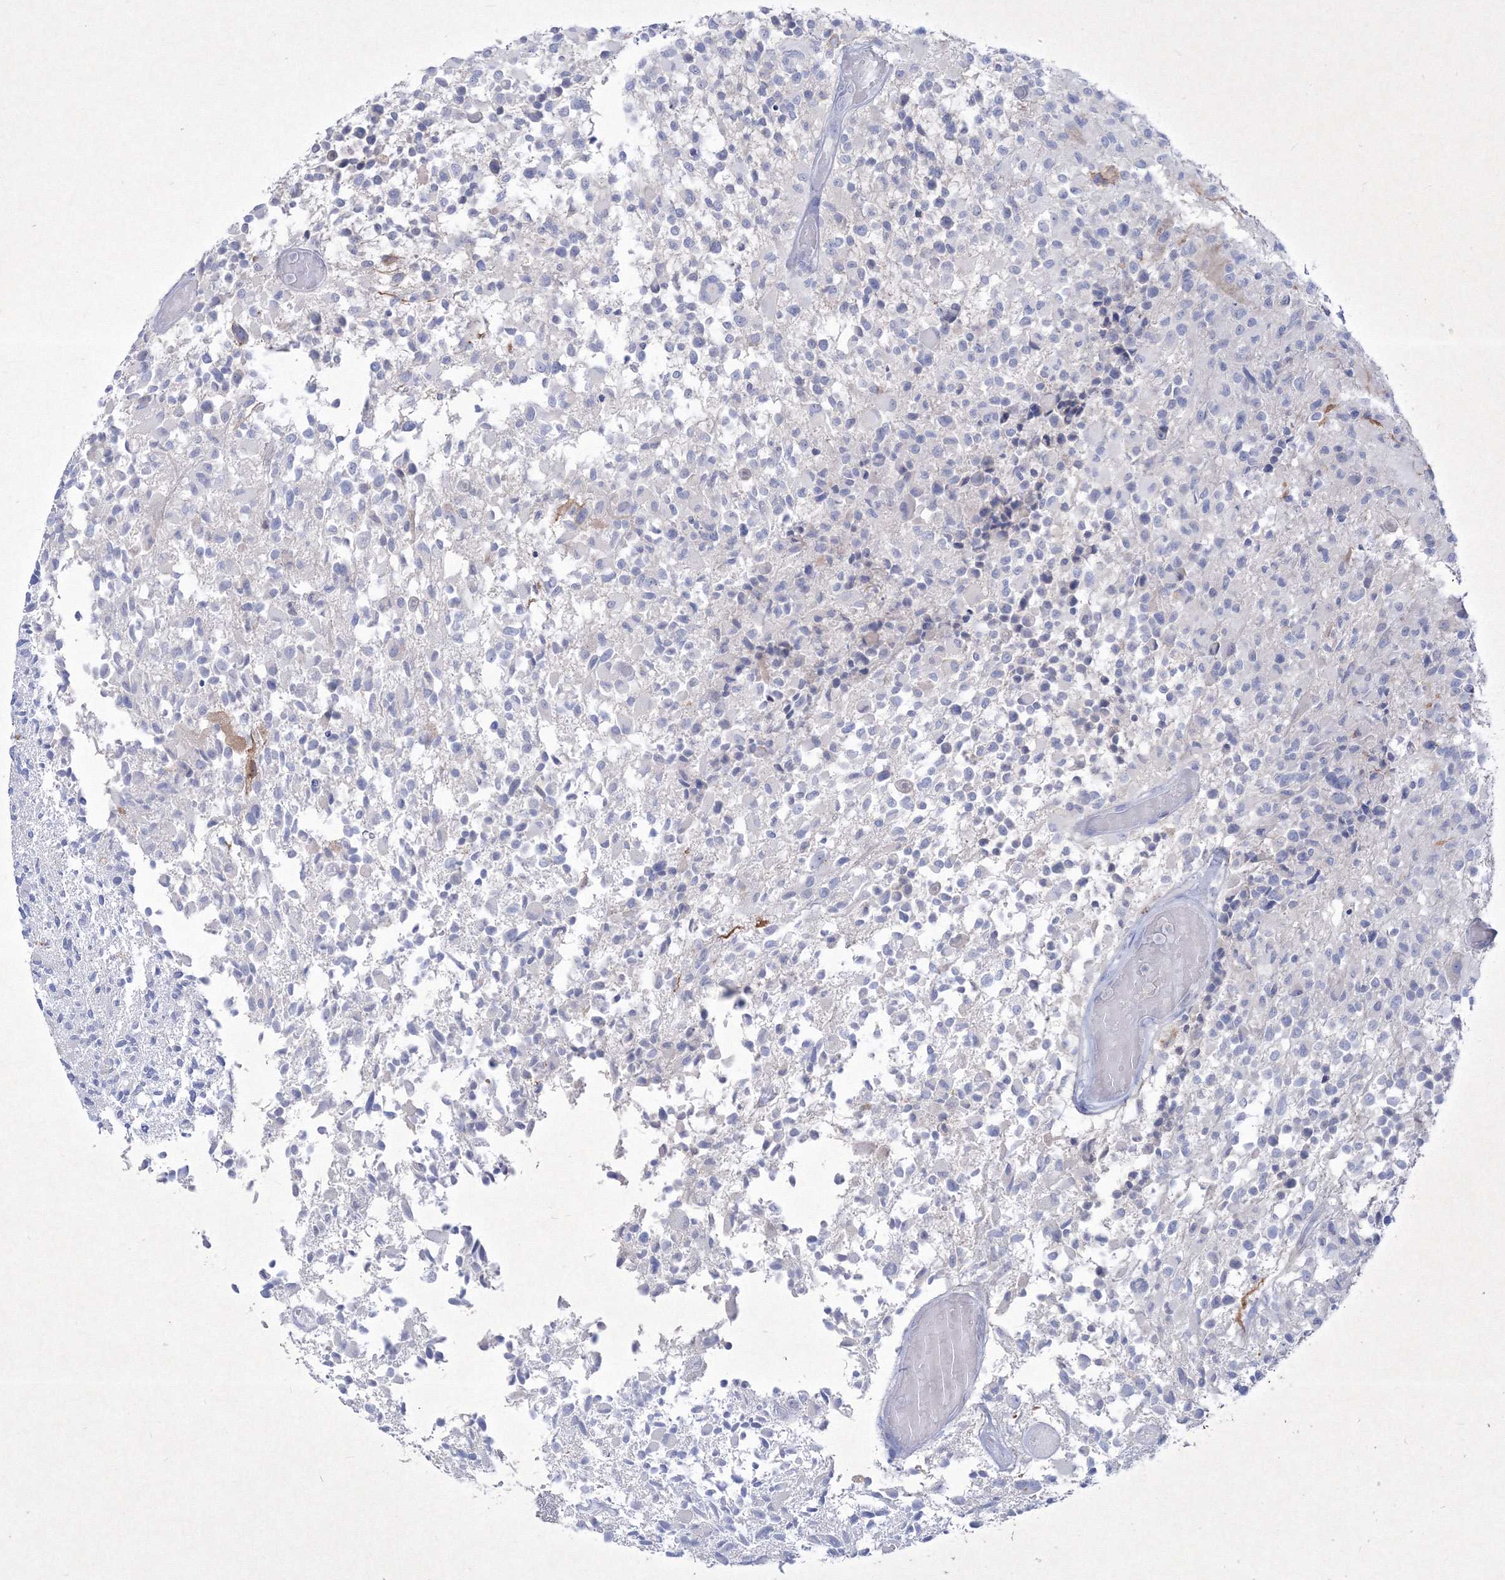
{"staining": {"intensity": "negative", "quantity": "none", "location": "none"}, "tissue": "glioma", "cell_type": "Tumor cells", "image_type": "cancer", "snomed": [{"axis": "morphology", "description": "Glioma, malignant, High grade"}, {"axis": "morphology", "description": "Glioblastoma, NOS"}, {"axis": "topography", "description": "Brain"}], "caption": "IHC of glioma demonstrates no expression in tumor cells.", "gene": "TMEM139", "patient": {"sex": "male", "age": 60}}